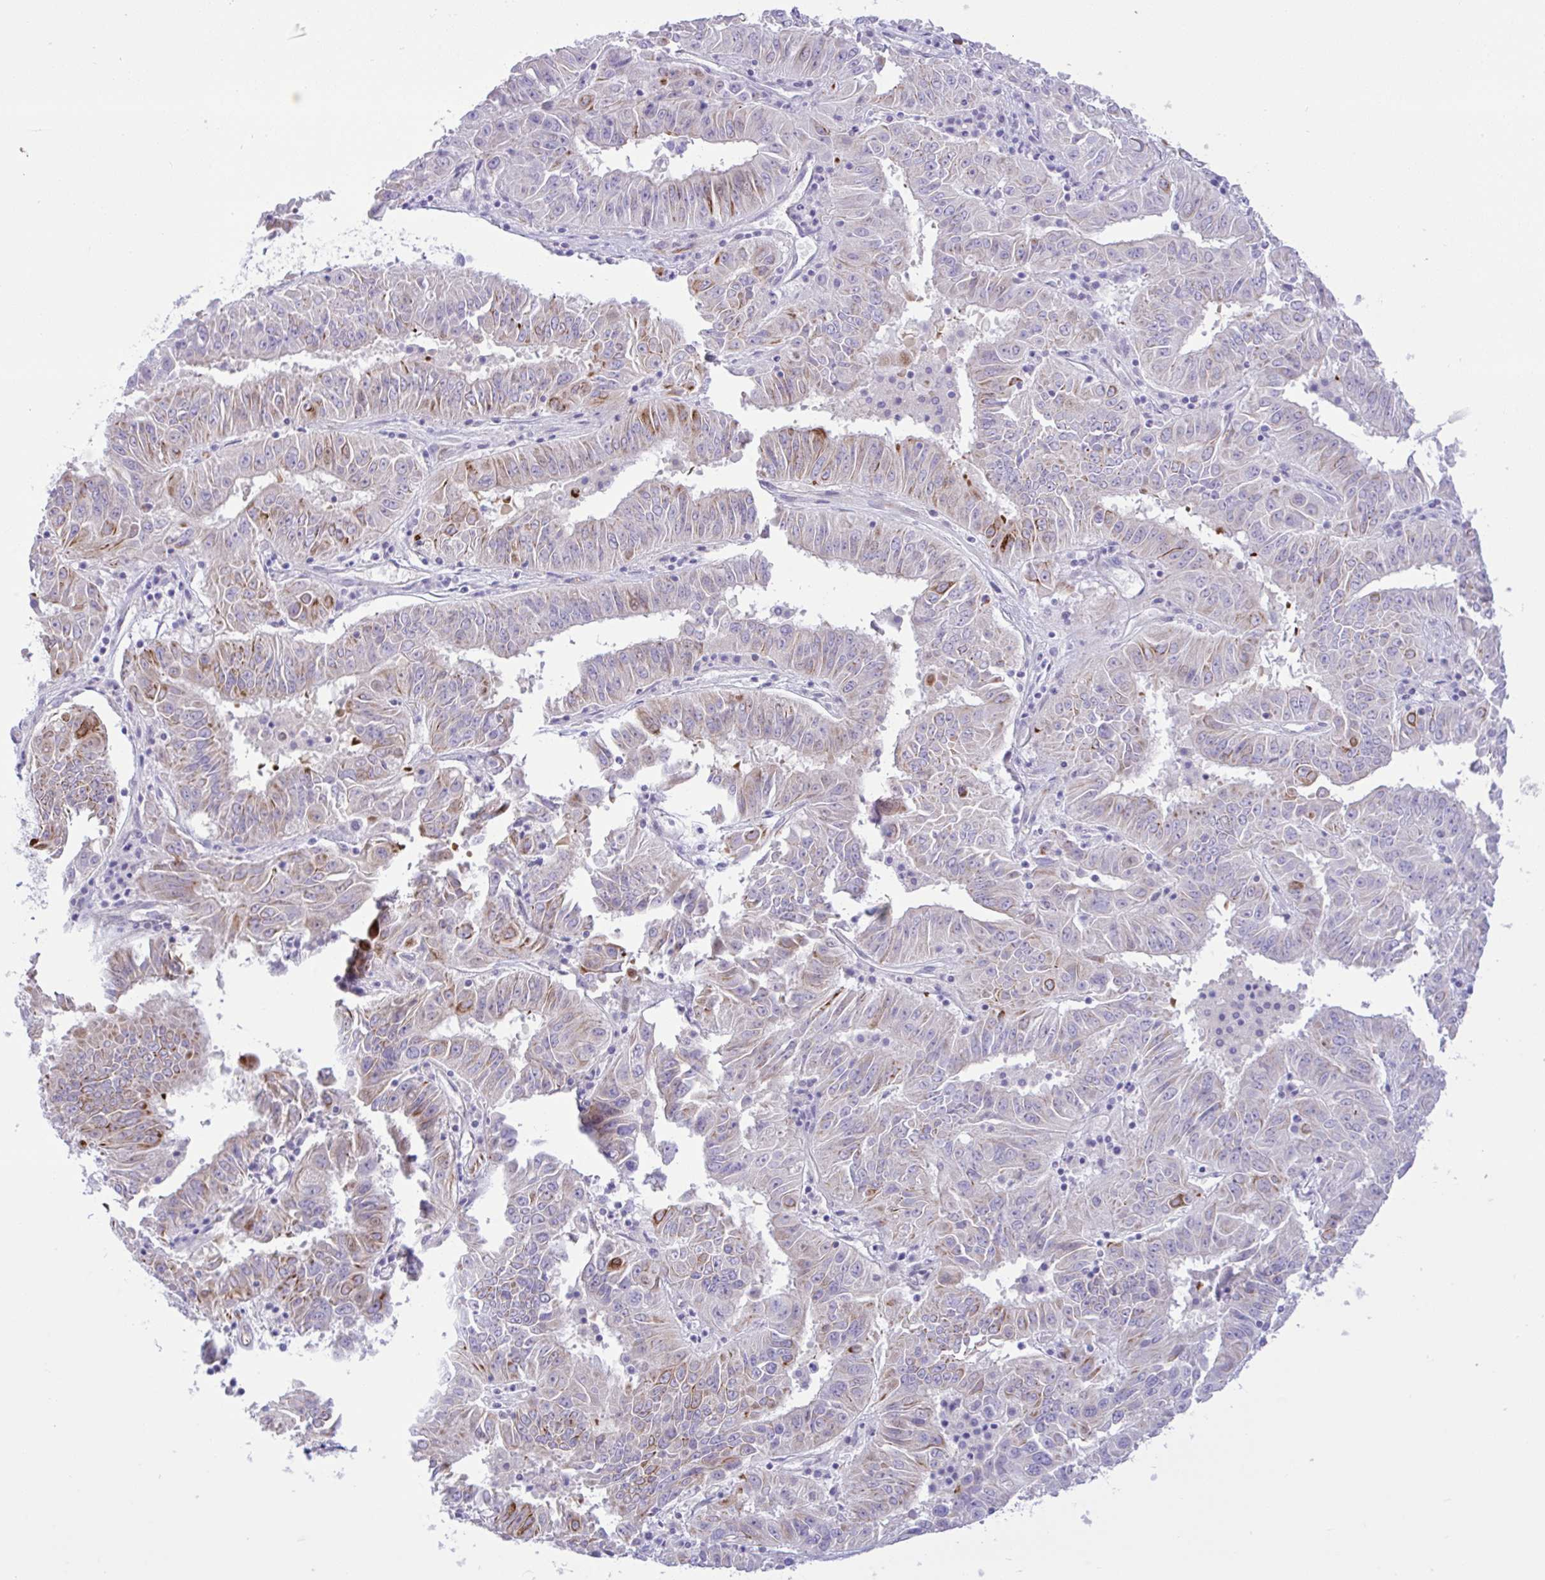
{"staining": {"intensity": "moderate", "quantity": "<25%", "location": "cytoplasmic/membranous"}, "tissue": "pancreatic cancer", "cell_type": "Tumor cells", "image_type": "cancer", "snomed": [{"axis": "morphology", "description": "Adenocarcinoma, NOS"}, {"axis": "topography", "description": "Pancreas"}], "caption": "The immunohistochemical stain shows moderate cytoplasmic/membranous positivity in tumor cells of pancreatic cancer tissue.", "gene": "ZNF101", "patient": {"sex": "male", "age": 63}}